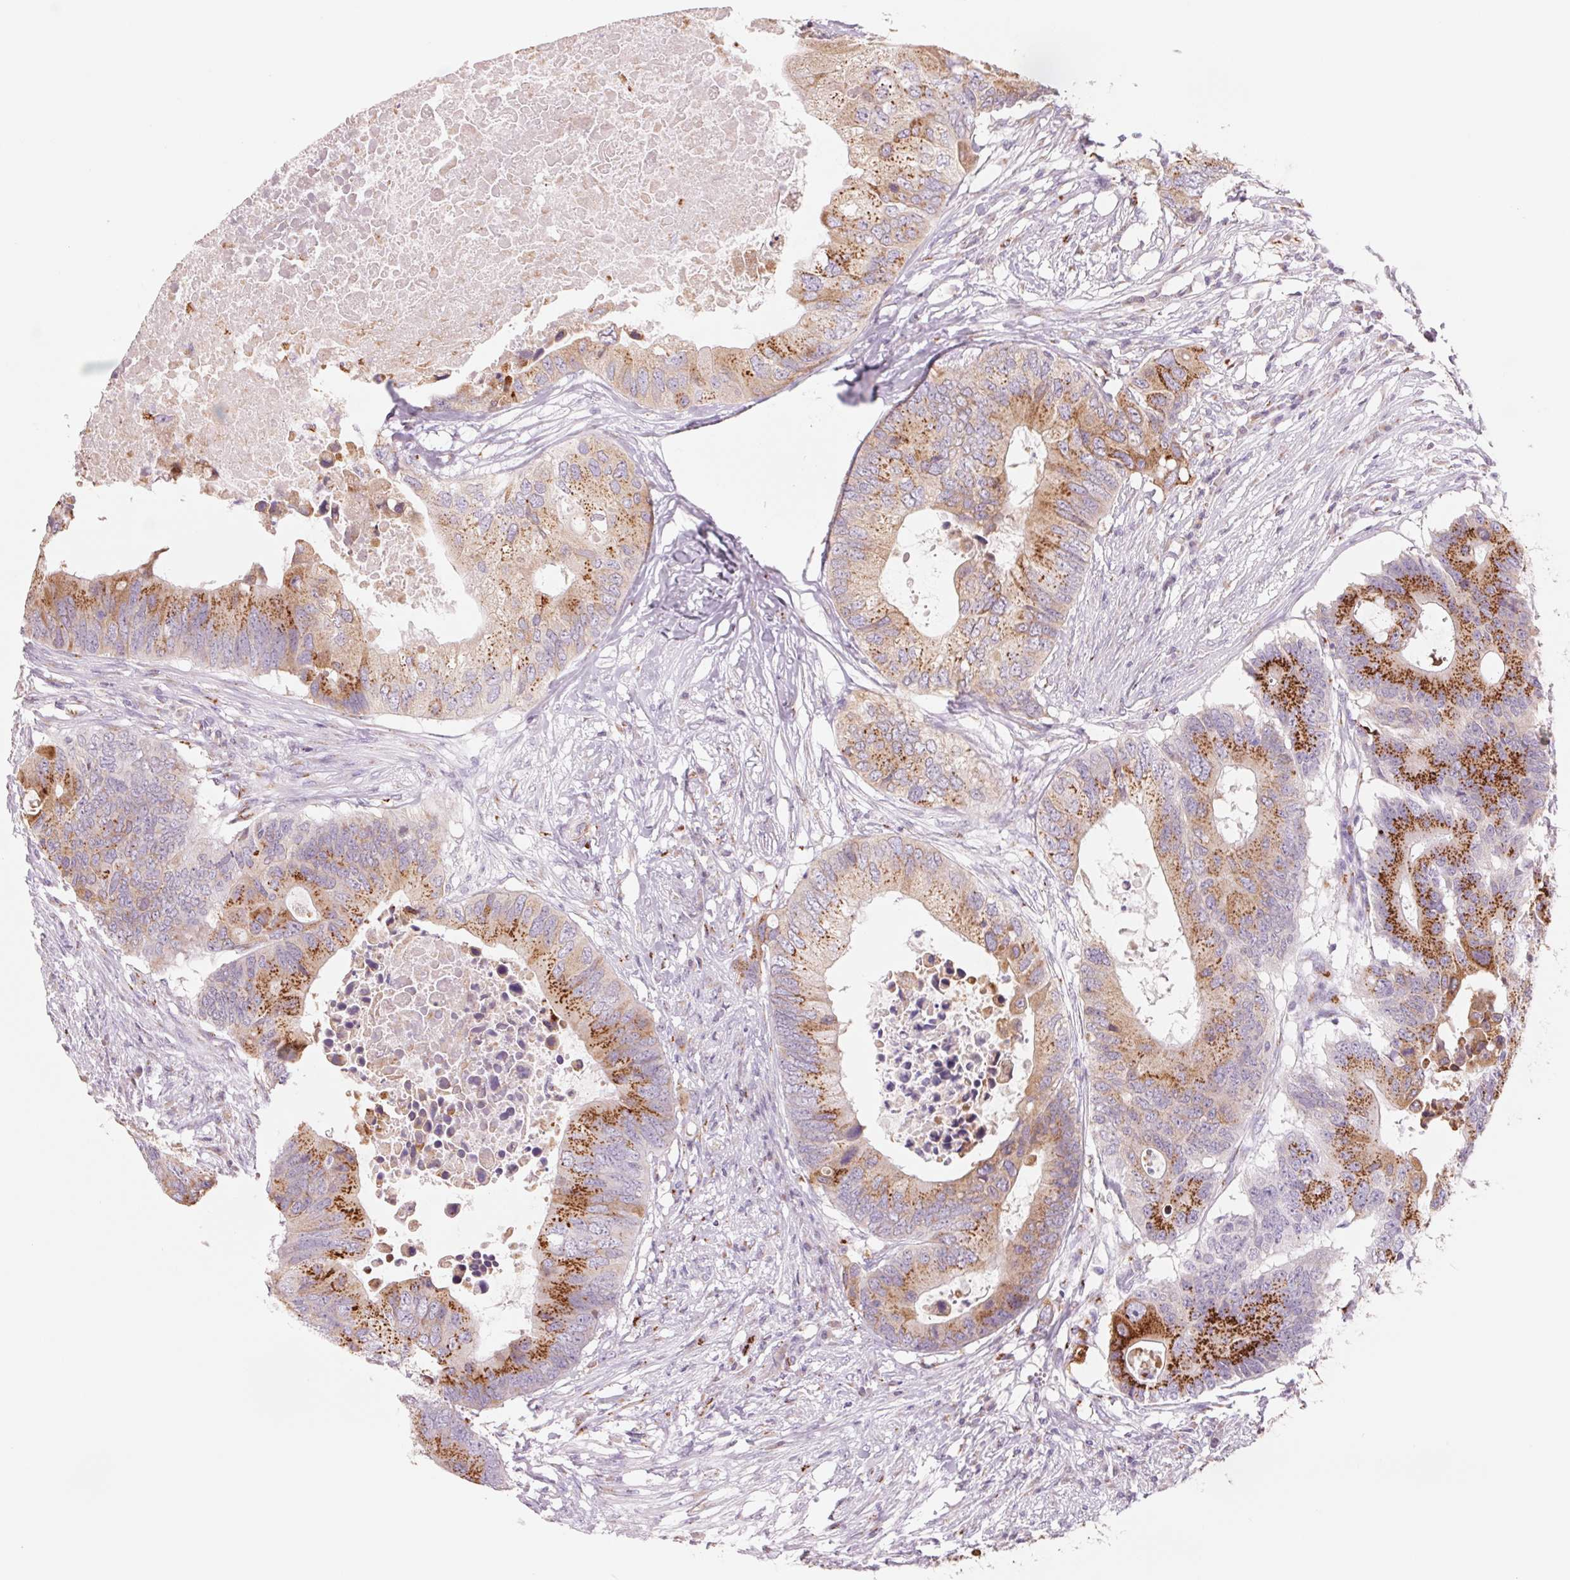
{"staining": {"intensity": "strong", "quantity": ">75%", "location": "cytoplasmic/membranous"}, "tissue": "colorectal cancer", "cell_type": "Tumor cells", "image_type": "cancer", "snomed": [{"axis": "morphology", "description": "Adenocarcinoma, NOS"}, {"axis": "topography", "description": "Colon"}], "caption": "IHC of adenocarcinoma (colorectal) displays high levels of strong cytoplasmic/membranous expression in approximately >75% of tumor cells. (DAB (3,3'-diaminobenzidine) IHC with brightfield microscopy, high magnification).", "gene": "GALNT7", "patient": {"sex": "male", "age": 71}}